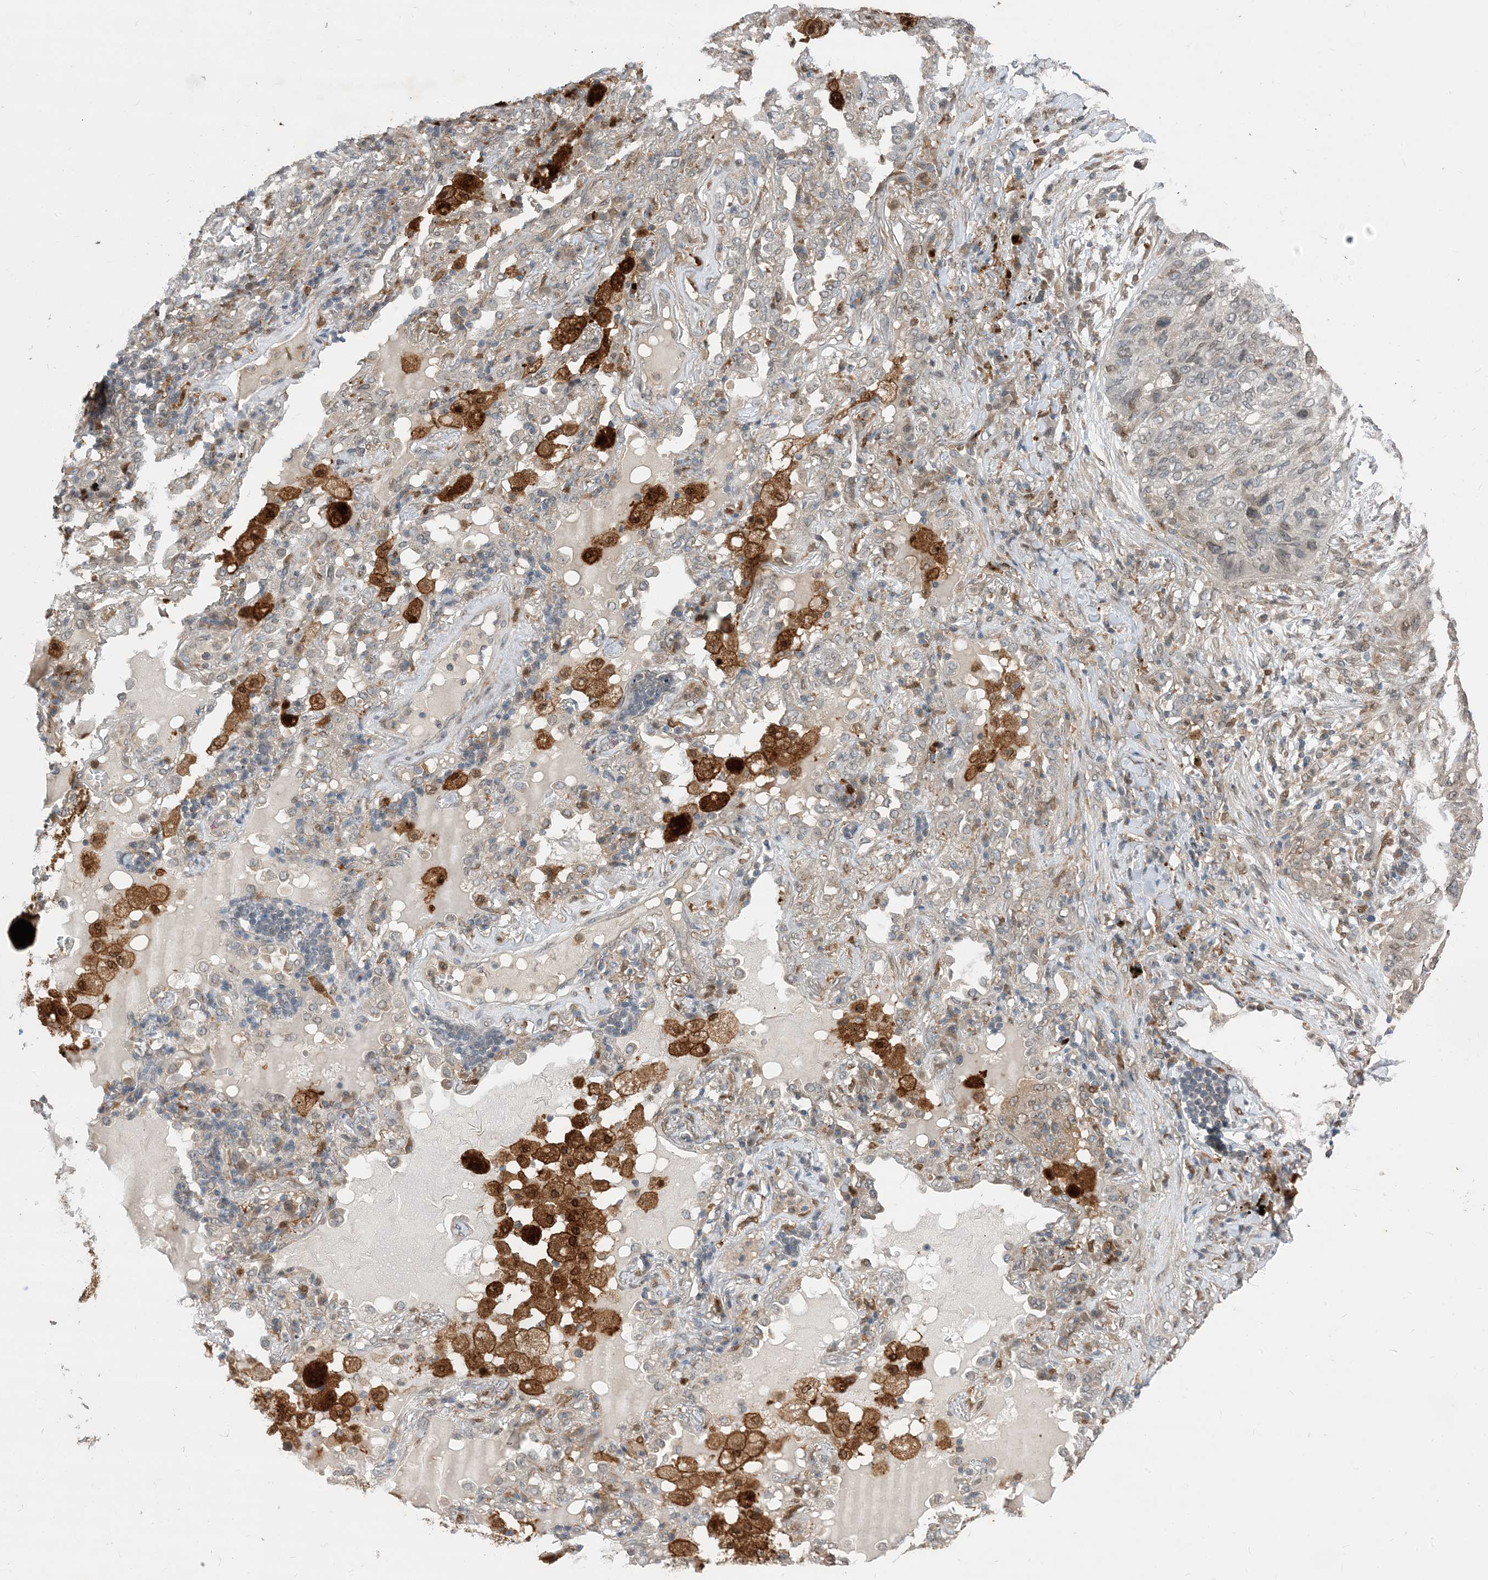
{"staining": {"intensity": "negative", "quantity": "none", "location": "none"}, "tissue": "lung cancer", "cell_type": "Tumor cells", "image_type": "cancer", "snomed": [{"axis": "morphology", "description": "Squamous cell carcinoma, NOS"}, {"axis": "topography", "description": "Lung"}], "caption": "High magnification brightfield microscopy of lung cancer stained with DAB (3,3'-diaminobenzidine) (brown) and counterstained with hematoxylin (blue): tumor cells show no significant staining.", "gene": "NAGK", "patient": {"sex": "female", "age": 63}}